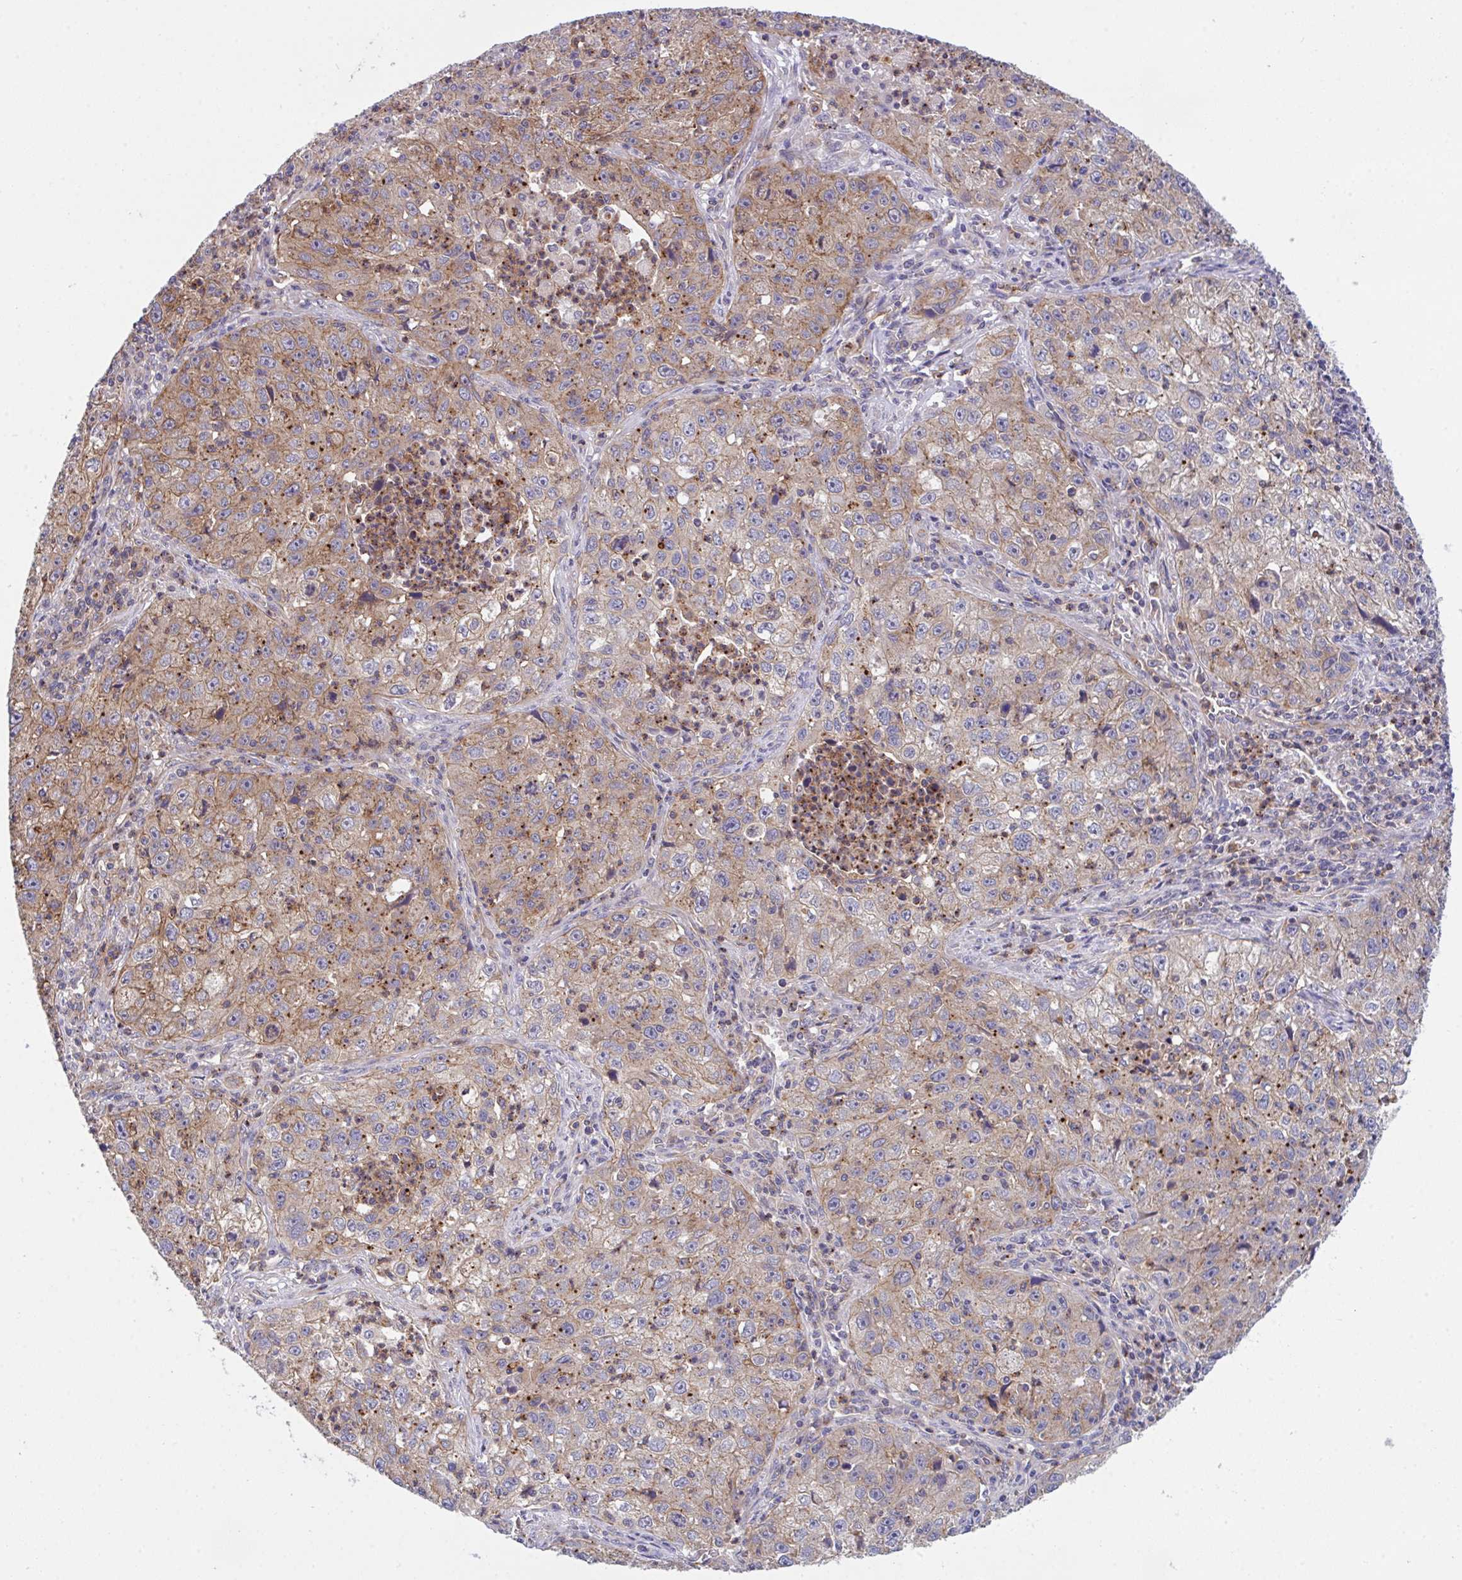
{"staining": {"intensity": "moderate", "quantity": "25%-75%", "location": "cytoplasmic/membranous"}, "tissue": "lung cancer", "cell_type": "Tumor cells", "image_type": "cancer", "snomed": [{"axis": "morphology", "description": "Squamous cell carcinoma, NOS"}, {"axis": "topography", "description": "Lung"}], "caption": "Brown immunohistochemical staining in human lung cancer displays moderate cytoplasmic/membranous positivity in about 25%-75% of tumor cells.", "gene": "C4orf36", "patient": {"sex": "male", "age": 71}}